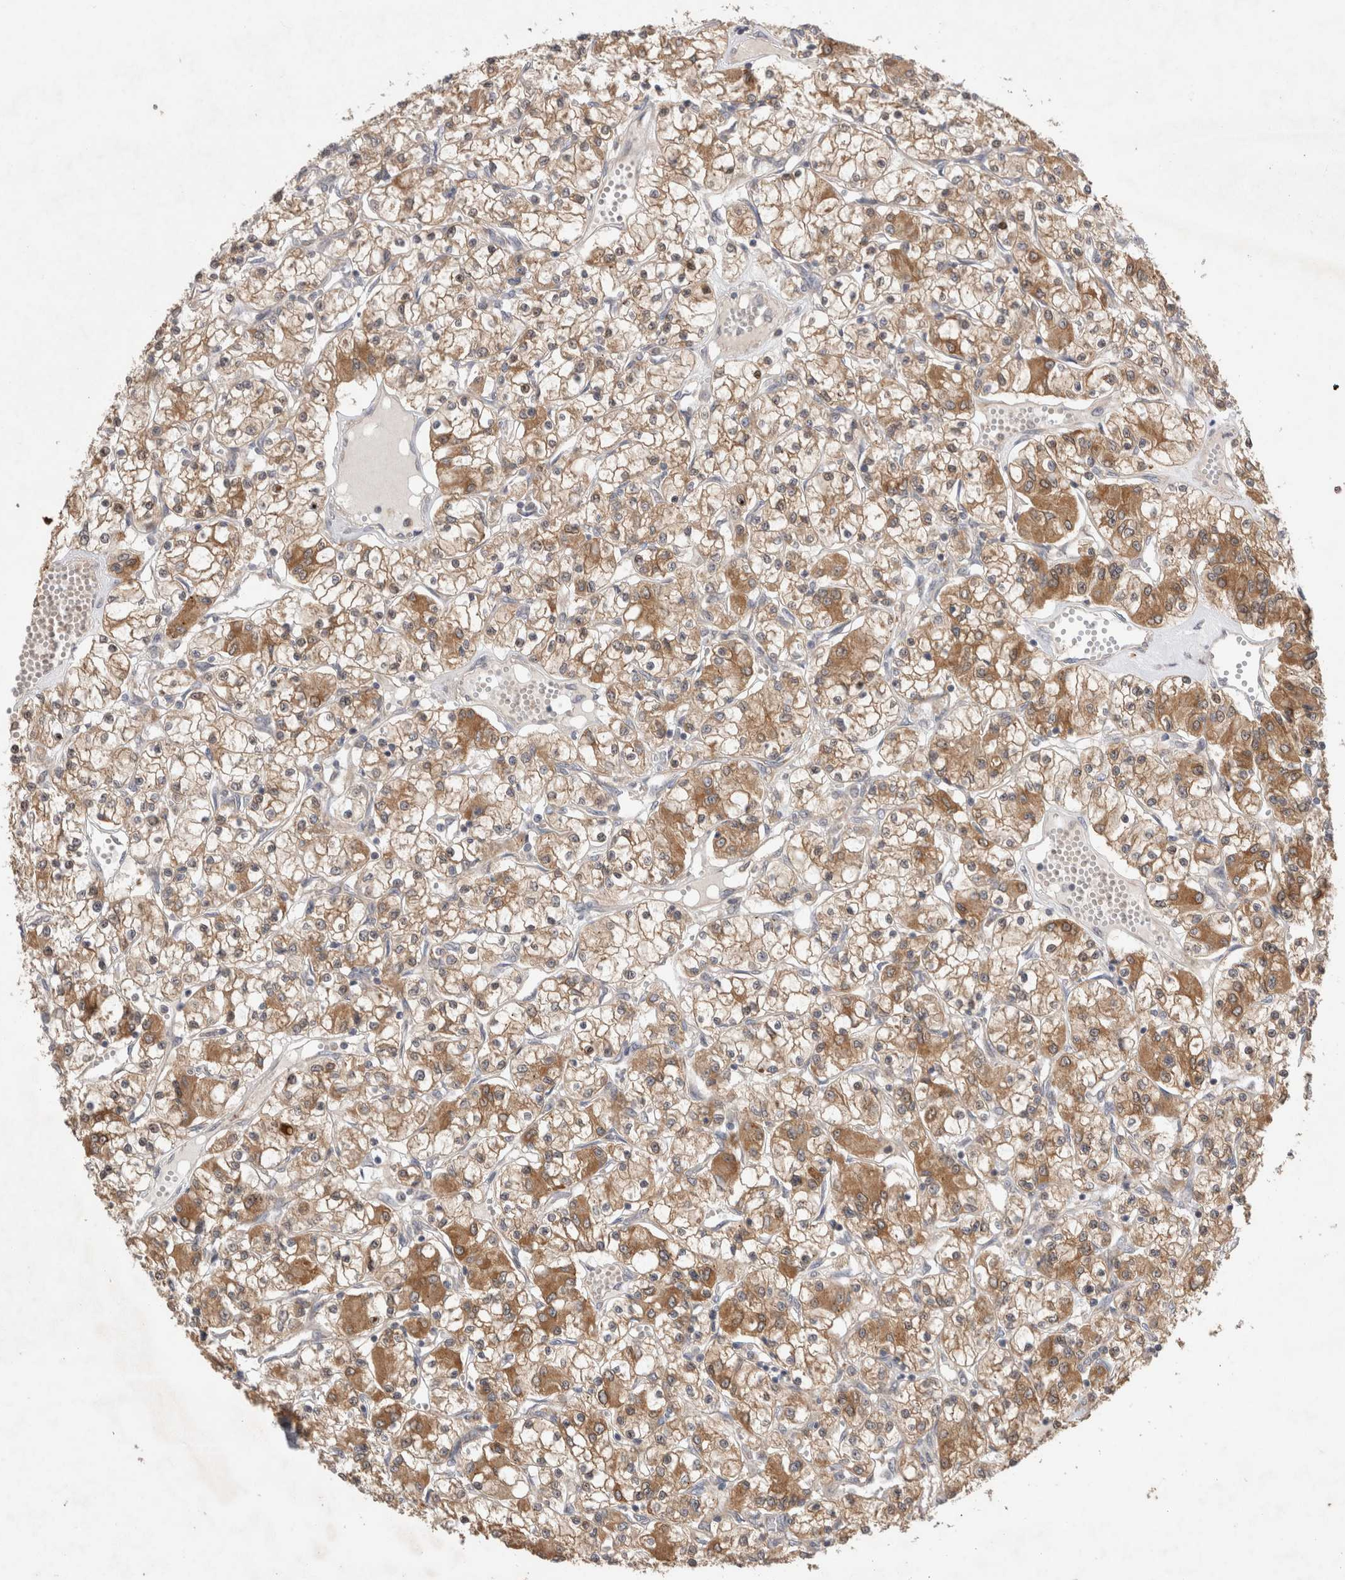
{"staining": {"intensity": "moderate", "quantity": ">75%", "location": "cytoplasmic/membranous,nuclear"}, "tissue": "renal cancer", "cell_type": "Tumor cells", "image_type": "cancer", "snomed": [{"axis": "morphology", "description": "Adenocarcinoma, NOS"}, {"axis": "topography", "description": "Kidney"}], "caption": "IHC of human adenocarcinoma (renal) shows medium levels of moderate cytoplasmic/membranous and nuclear expression in approximately >75% of tumor cells.", "gene": "SLC29A1", "patient": {"sex": "female", "age": 59}}